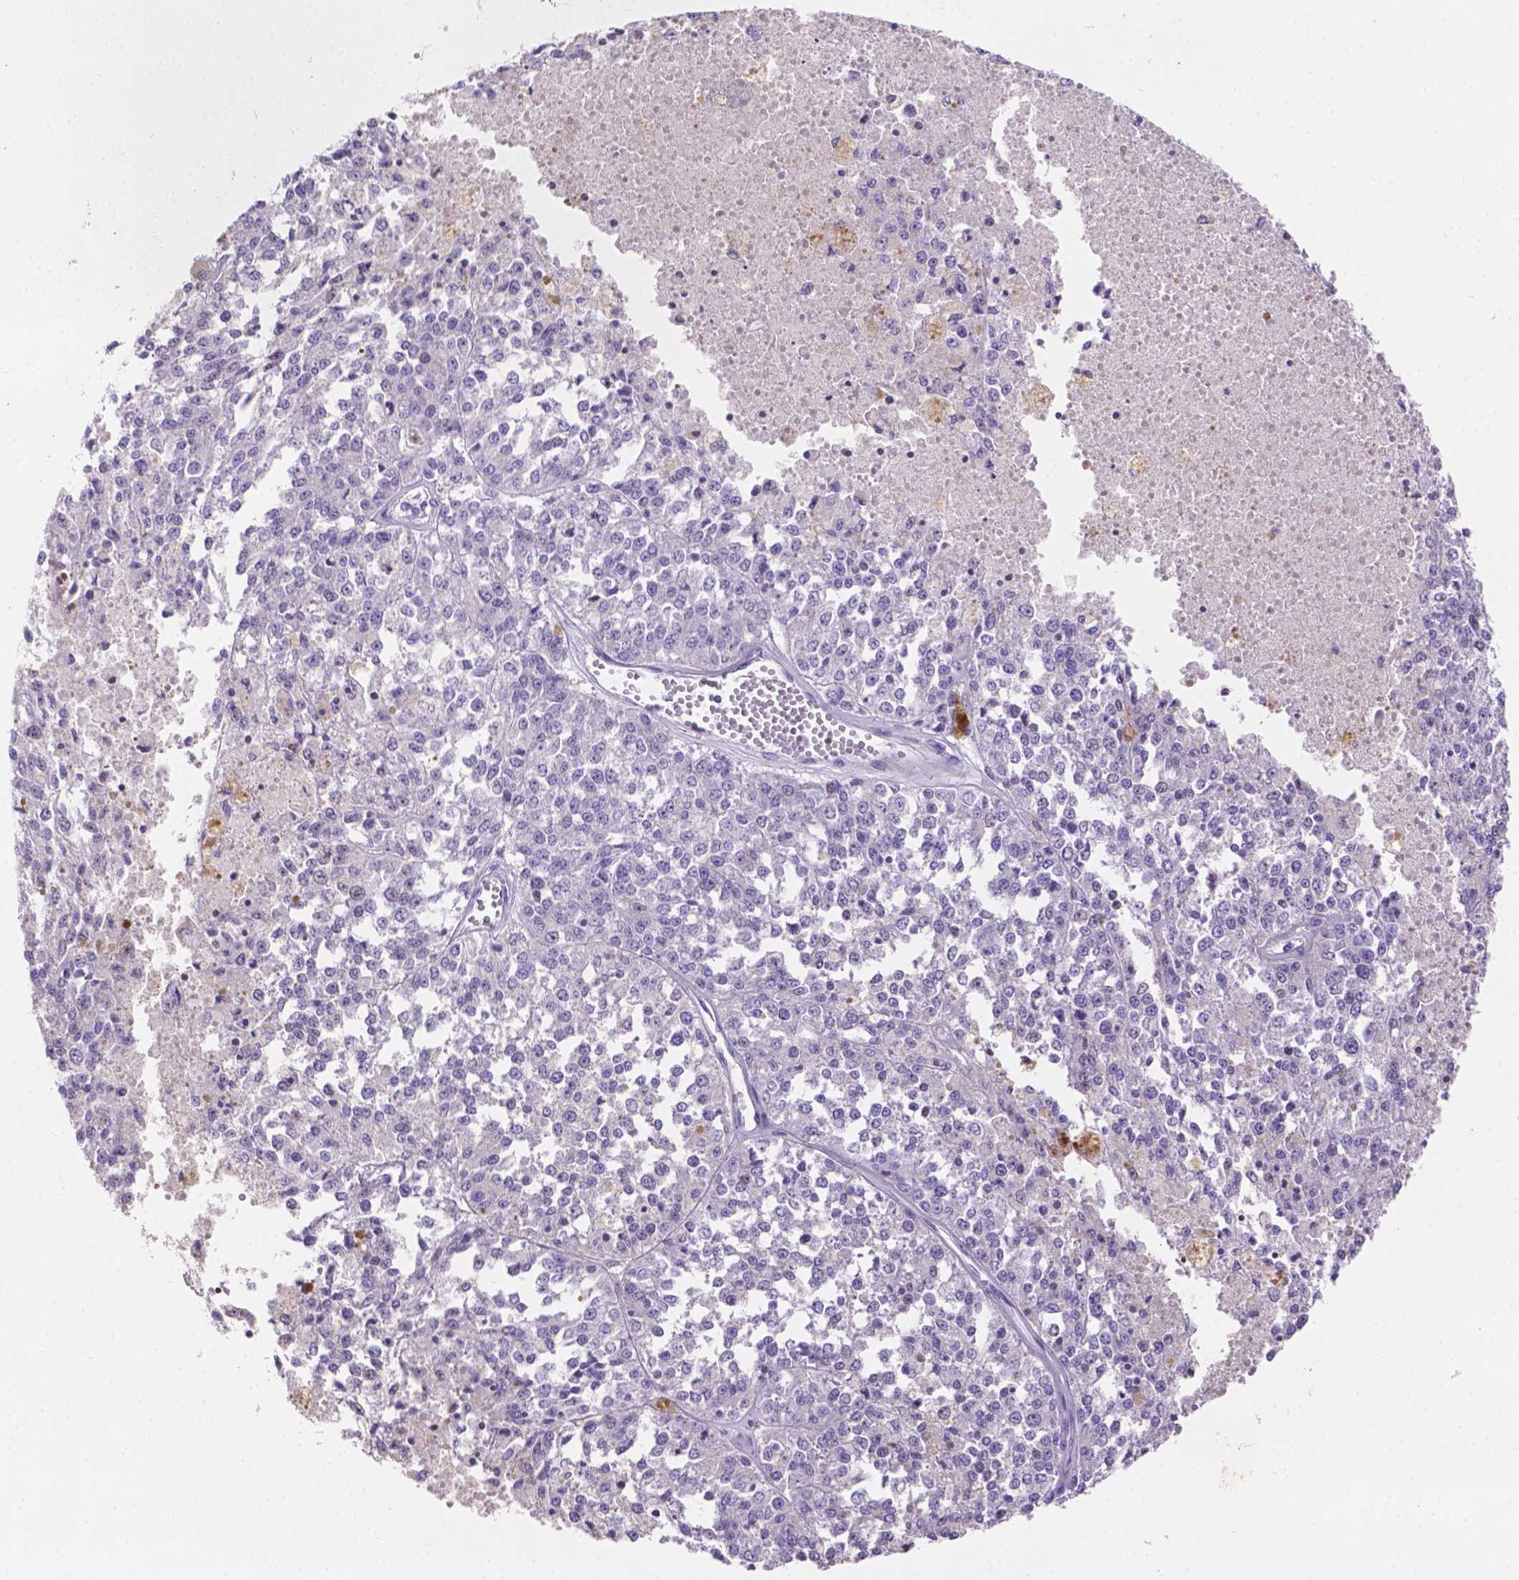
{"staining": {"intensity": "negative", "quantity": "none", "location": "none"}, "tissue": "melanoma", "cell_type": "Tumor cells", "image_type": "cancer", "snomed": [{"axis": "morphology", "description": "Malignant melanoma, Metastatic site"}, {"axis": "topography", "description": "Lymph node"}], "caption": "Immunohistochemistry (IHC) image of malignant melanoma (metastatic site) stained for a protein (brown), which shows no expression in tumor cells.", "gene": "DMWD", "patient": {"sex": "female", "age": 64}}